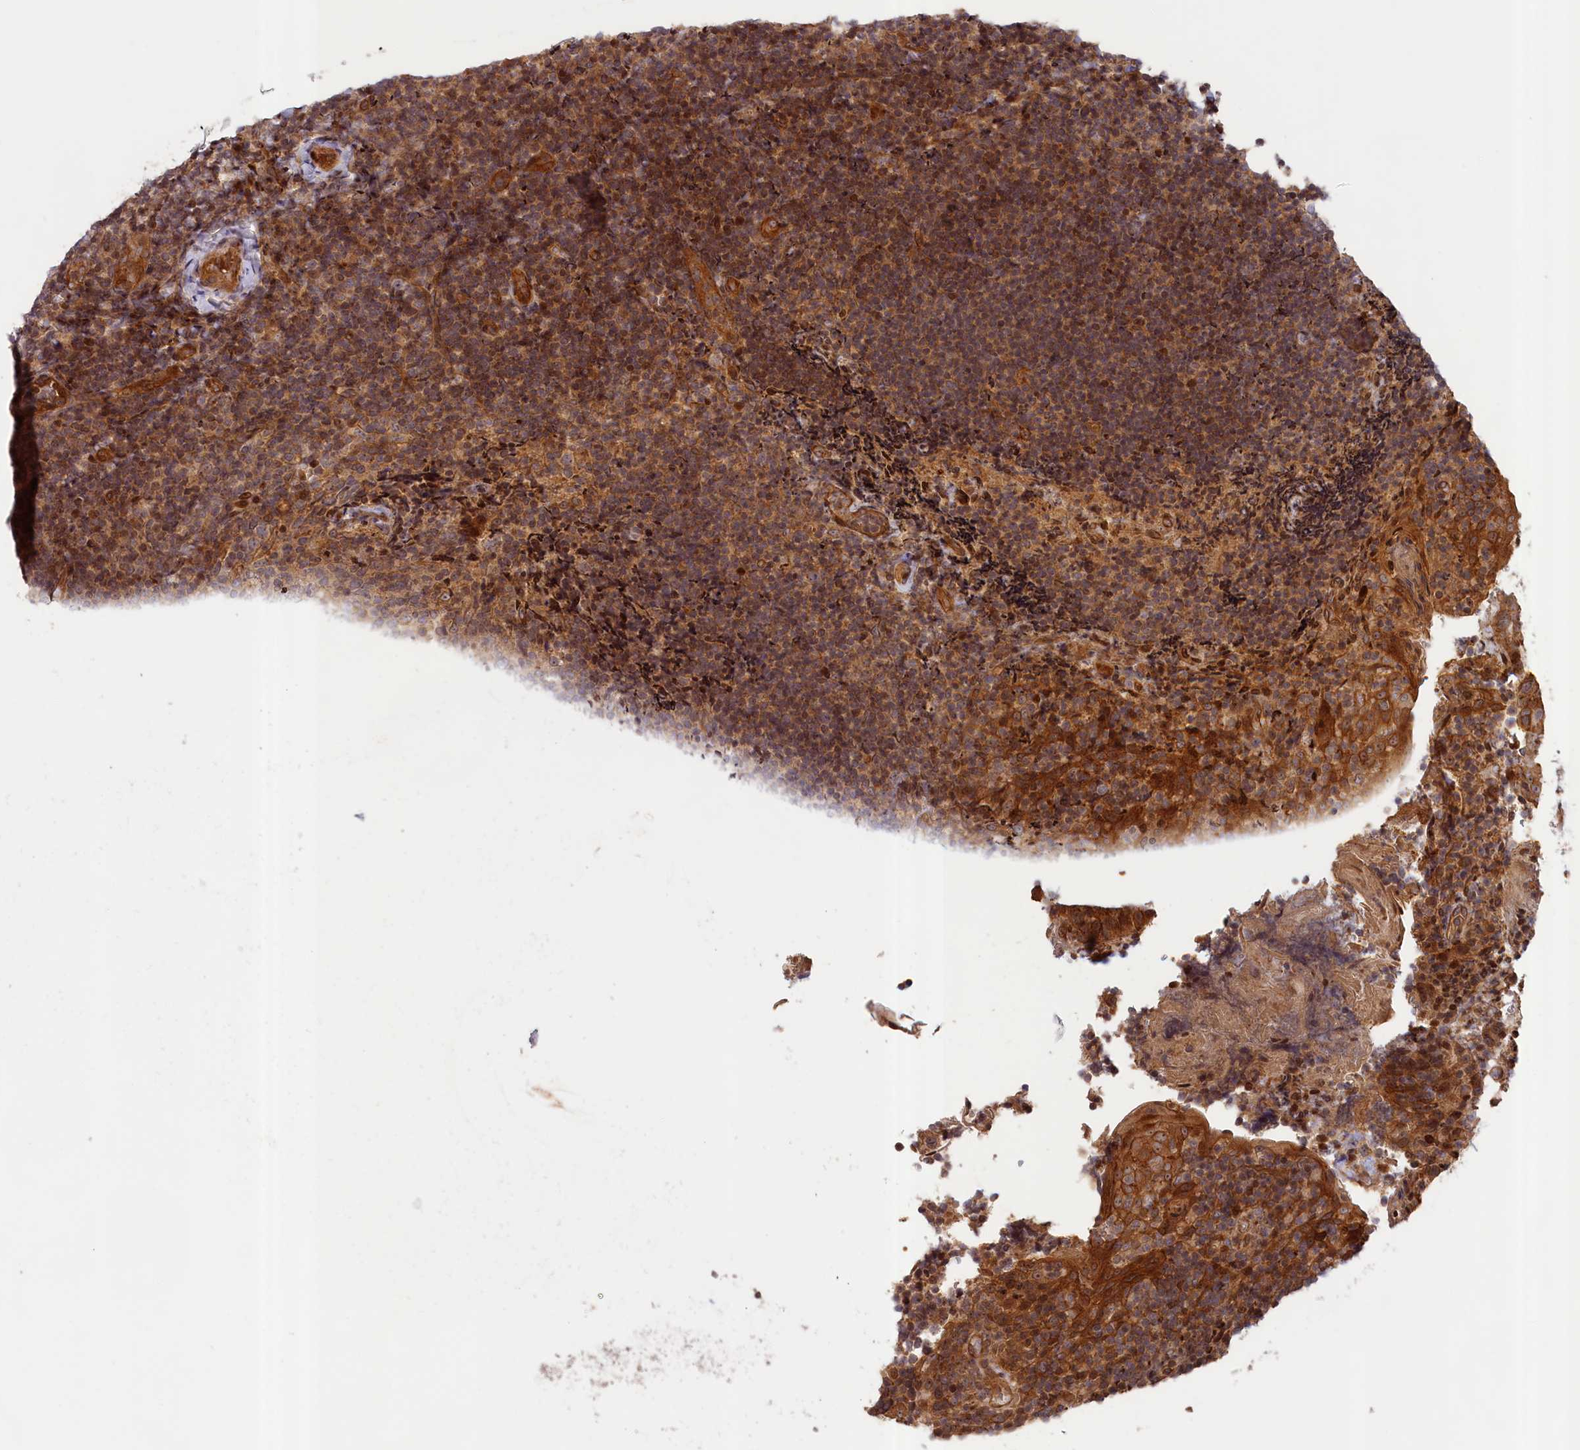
{"staining": {"intensity": "negative", "quantity": "none", "location": "none"}, "tissue": "tonsil", "cell_type": "Germinal center cells", "image_type": "normal", "snomed": [{"axis": "morphology", "description": "Normal tissue, NOS"}, {"axis": "topography", "description": "Tonsil"}], "caption": "A high-resolution micrograph shows immunohistochemistry staining of normal tonsil, which reveals no significant positivity in germinal center cells. Brightfield microscopy of IHC stained with DAB (brown) and hematoxylin (blue), captured at high magnification.", "gene": "CEP44", "patient": {"sex": "female", "age": 10}}